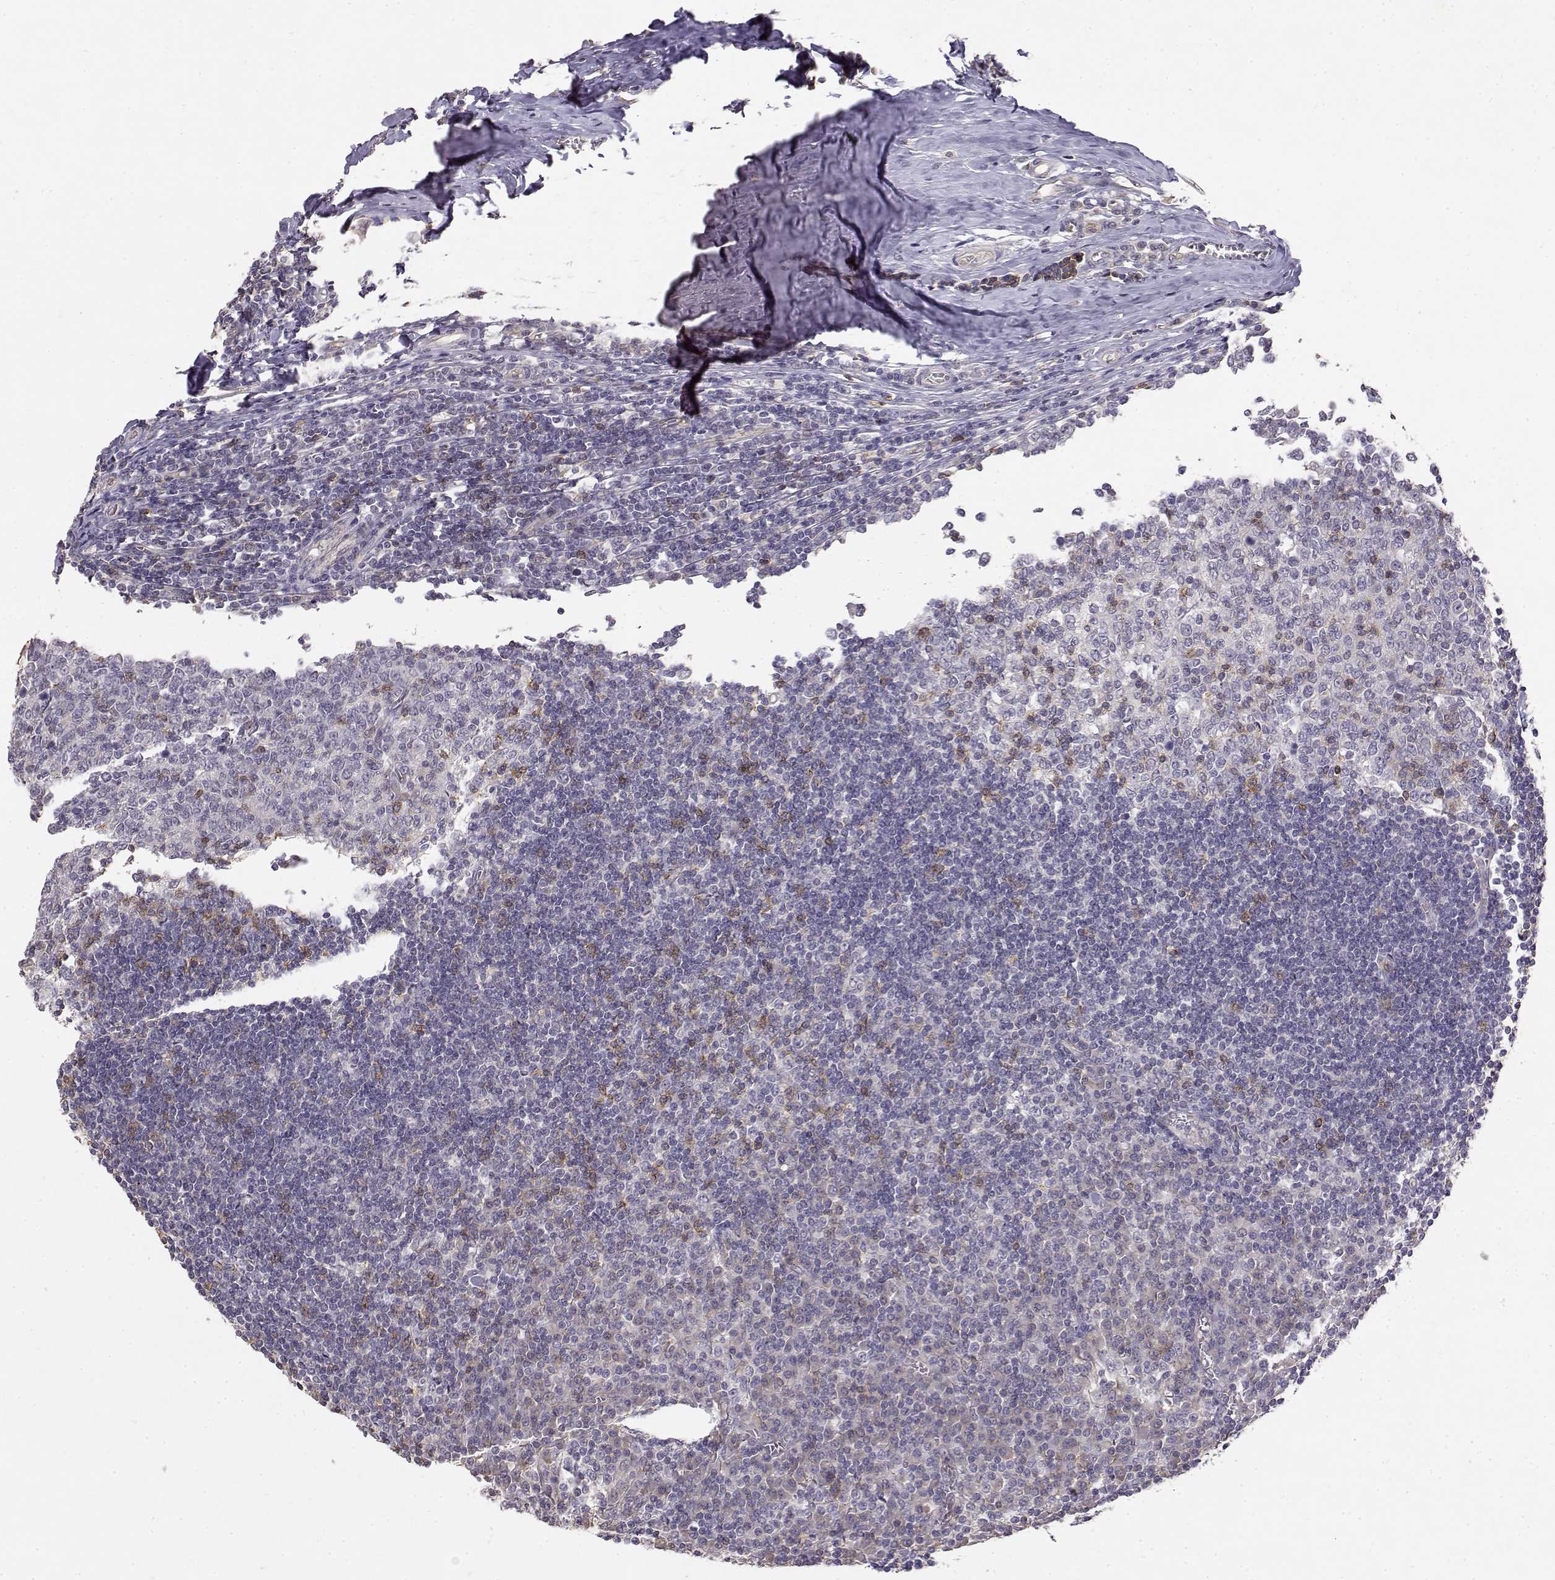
{"staining": {"intensity": "weak", "quantity": "<25%", "location": "cytoplasmic/membranous"}, "tissue": "tonsil", "cell_type": "Germinal center cells", "image_type": "normal", "snomed": [{"axis": "morphology", "description": "Normal tissue, NOS"}, {"axis": "topography", "description": "Tonsil"}], "caption": "Protein analysis of benign tonsil exhibits no significant staining in germinal center cells. (Brightfield microscopy of DAB IHC at high magnification).", "gene": "IFITM1", "patient": {"sex": "female", "age": 12}}